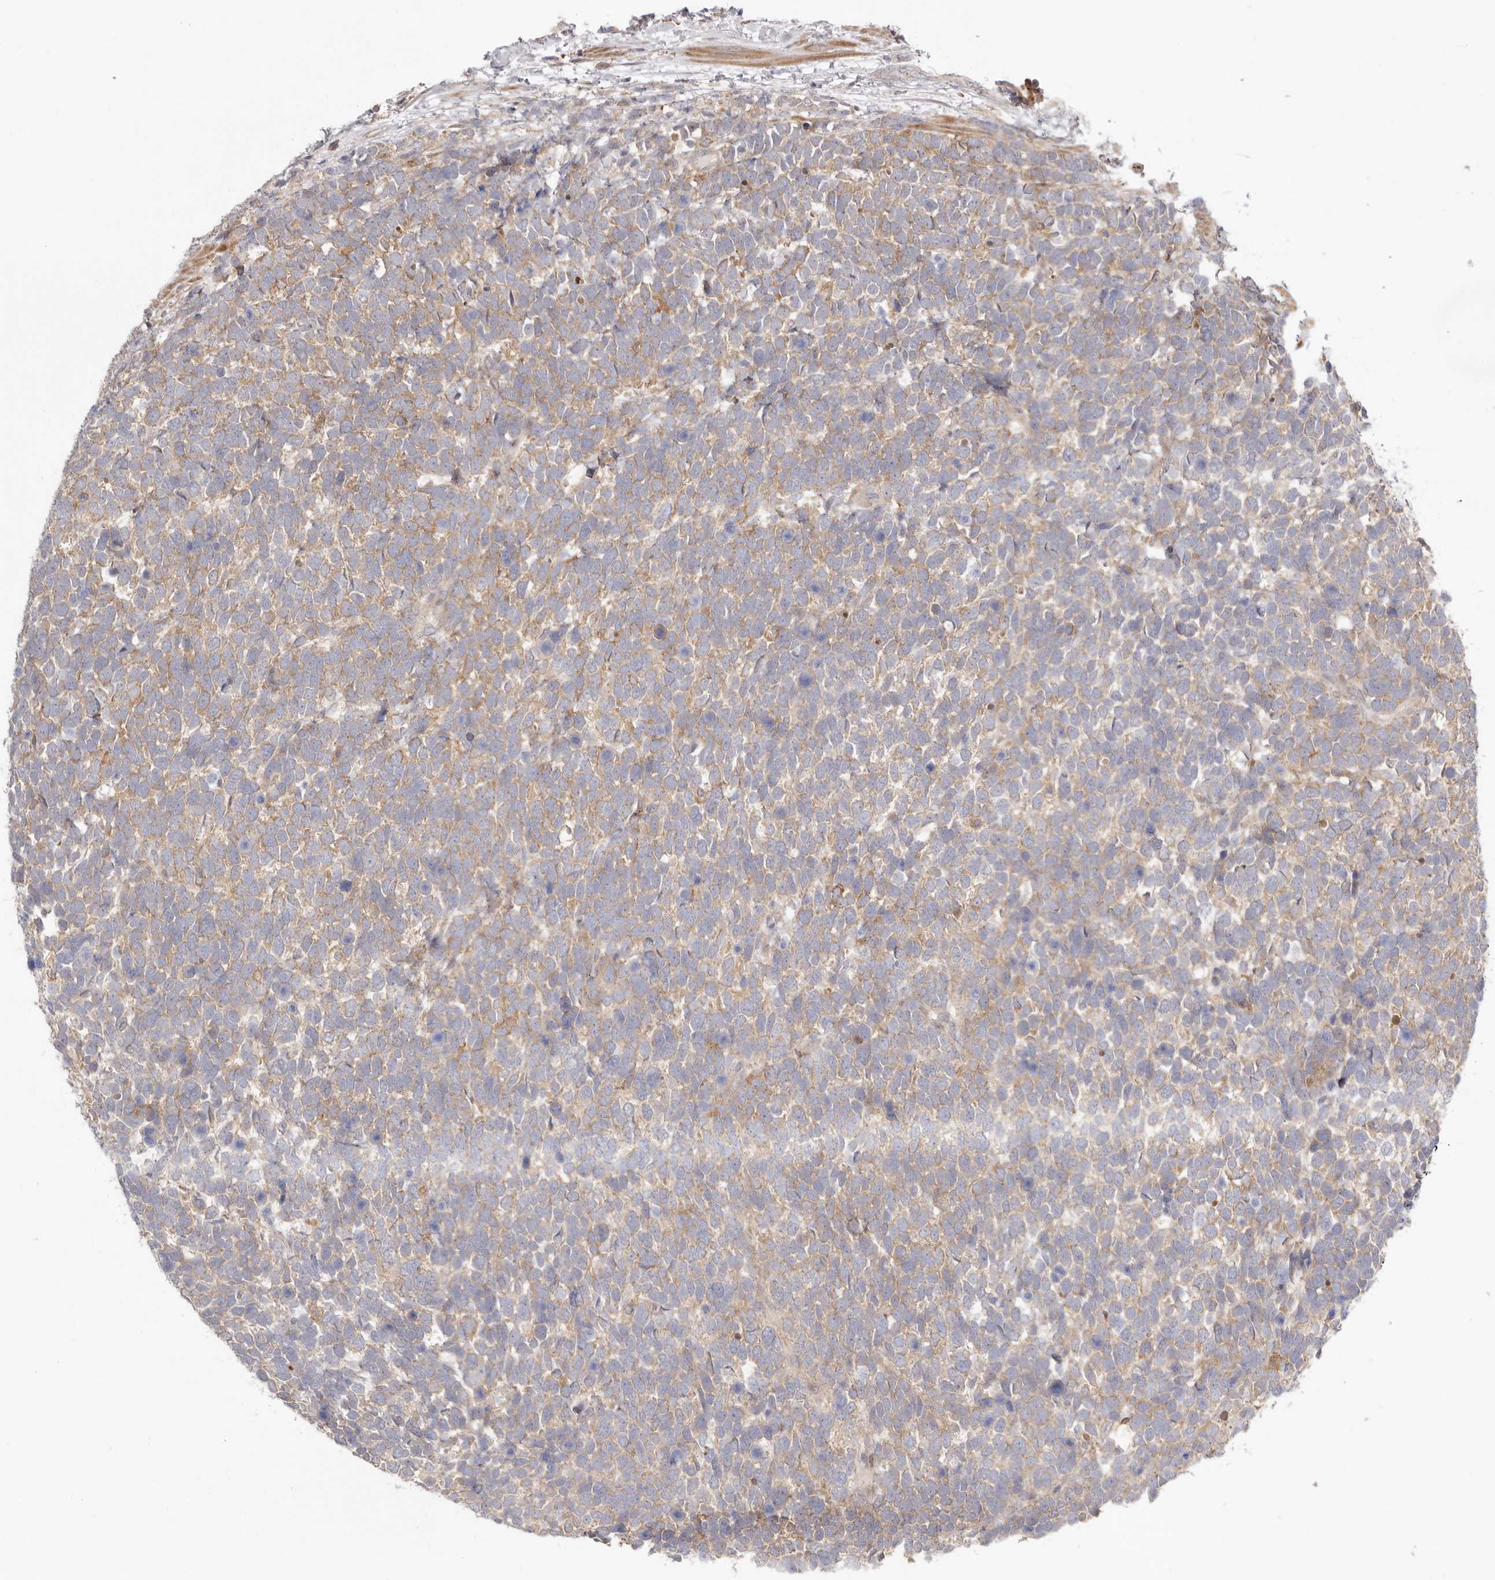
{"staining": {"intensity": "moderate", "quantity": "25%-75%", "location": "cytoplasmic/membranous"}, "tissue": "urothelial cancer", "cell_type": "Tumor cells", "image_type": "cancer", "snomed": [{"axis": "morphology", "description": "Urothelial carcinoma, High grade"}, {"axis": "topography", "description": "Urinary bladder"}], "caption": "There is medium levels of moderate cytoplasmic/membranous expression in tumor cells of high-grade urothelial carcinoma, as demonstrated by immunohistochemical staining (brown color).", "gene": "MSRB2", "patient": {"sex": "female", "age": 82}}